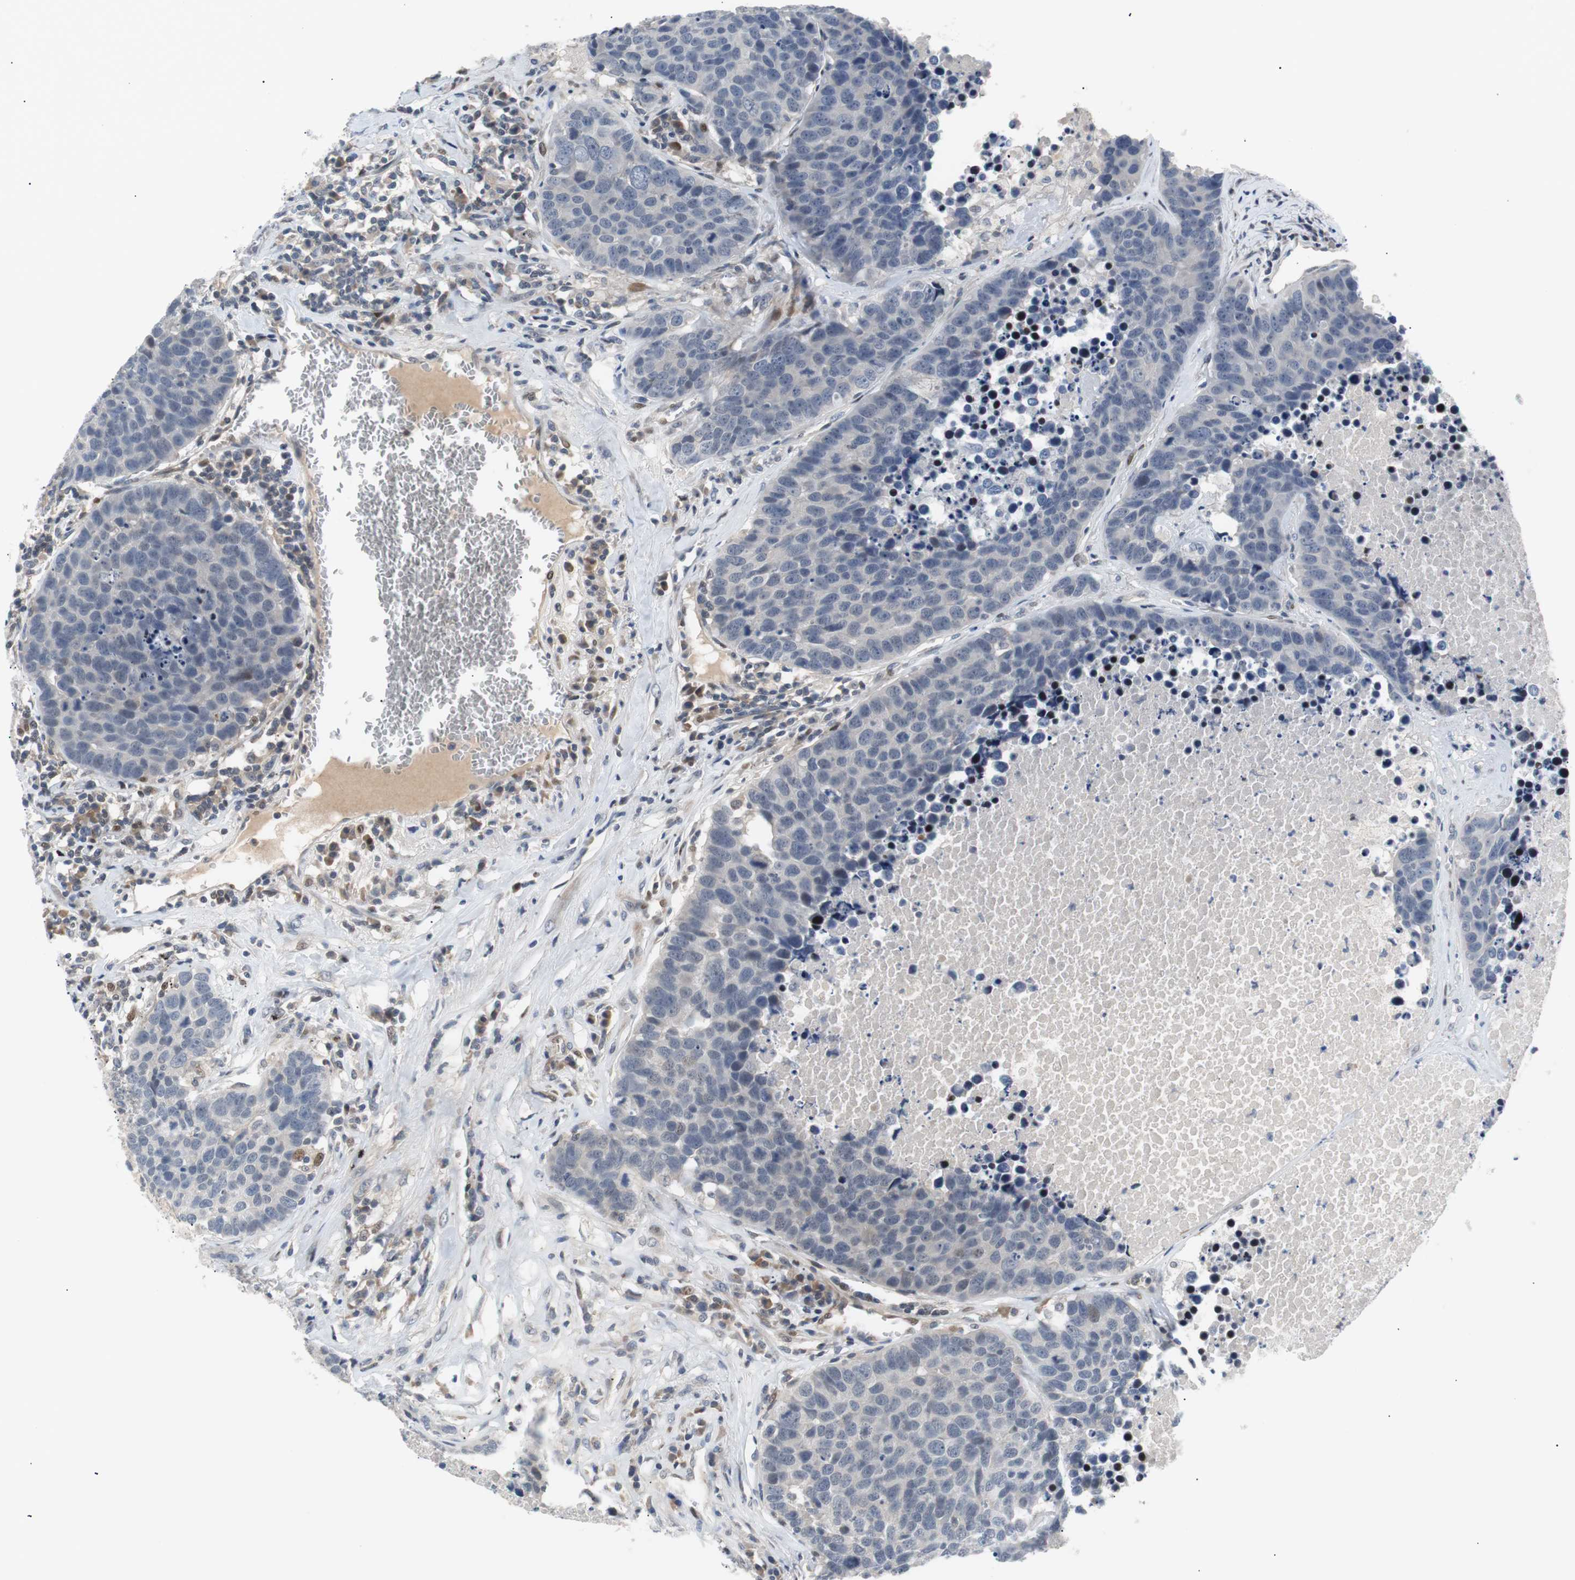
{"staining": {"intensity": "negative", "quantity": "none", "location": "none"}, "tissue": "carcinoid", "cell_type": "Tumor cells", "image_type": "cancer", "snomed": [{"axis": "morphology", "description": "Carcinoid, malignant, NOS"}, {"axis": "topography", "description": "Lung"}], "caption": "Tumor cells show no significant protein positivity in malignant carcinoid.", "gene": "MAP2K4", "patient": {"sex": "male", "age": 60}}